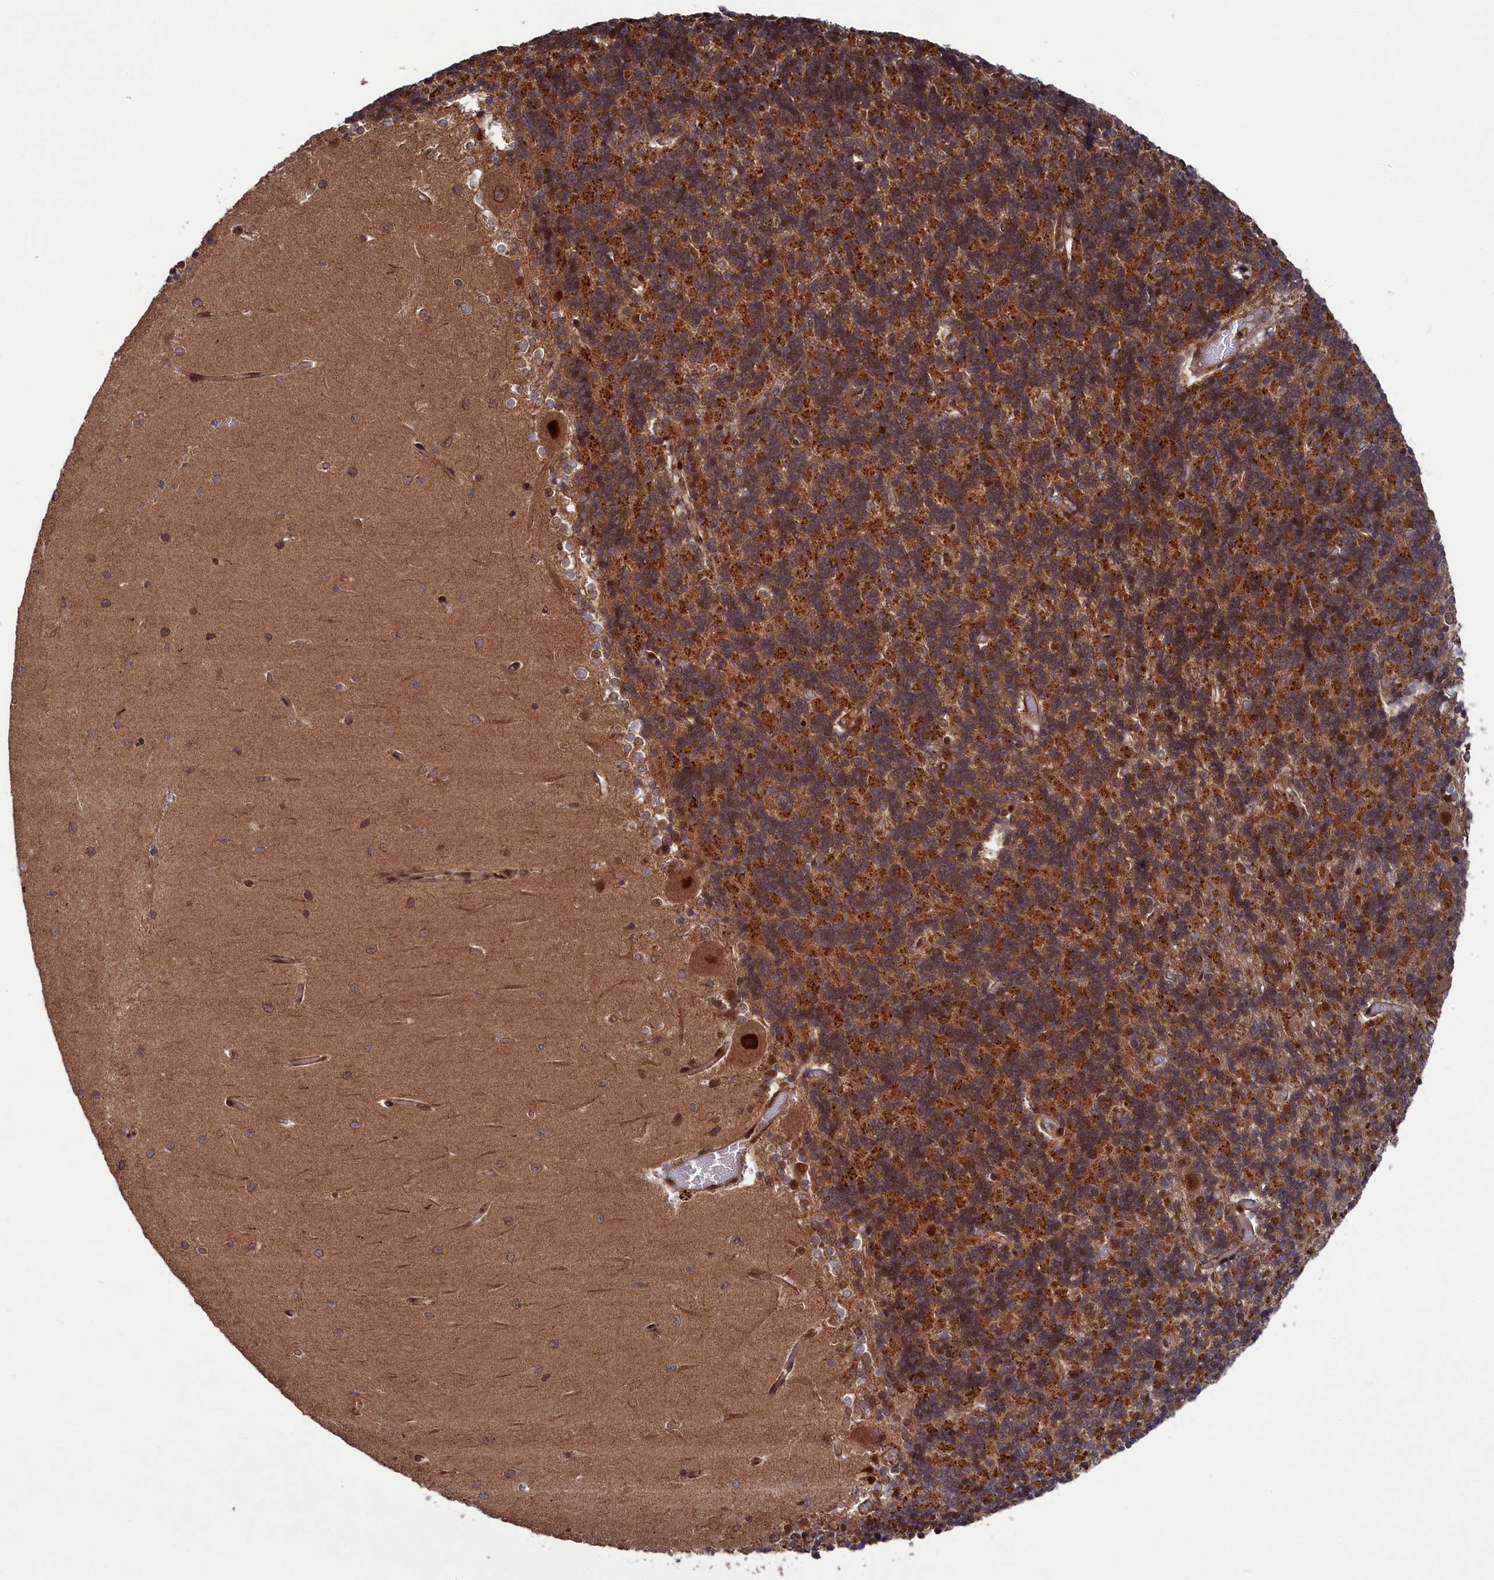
{"staining": {"intensity": "moderate", "quantity": ">75%", "location": "cytoplasmic/membranous"}, "tissue": "cerebellum", "cell_type": "Cells in granular layer", "image_type": "normal", "snomed": [{"axis": "morphology", "description": "Normal tissue, NOS"}, {"axis": "topography", "description": "Cerebellum"}], "caption": "Immunohistochemical staining of unremarkable human cerebellum displays medium levels of moderate cytoplasmic/membranous expression in approximately >75% of cells in granular layer.", "gene": "NAE1", "patient": {"sex": "male", "age": 37}}